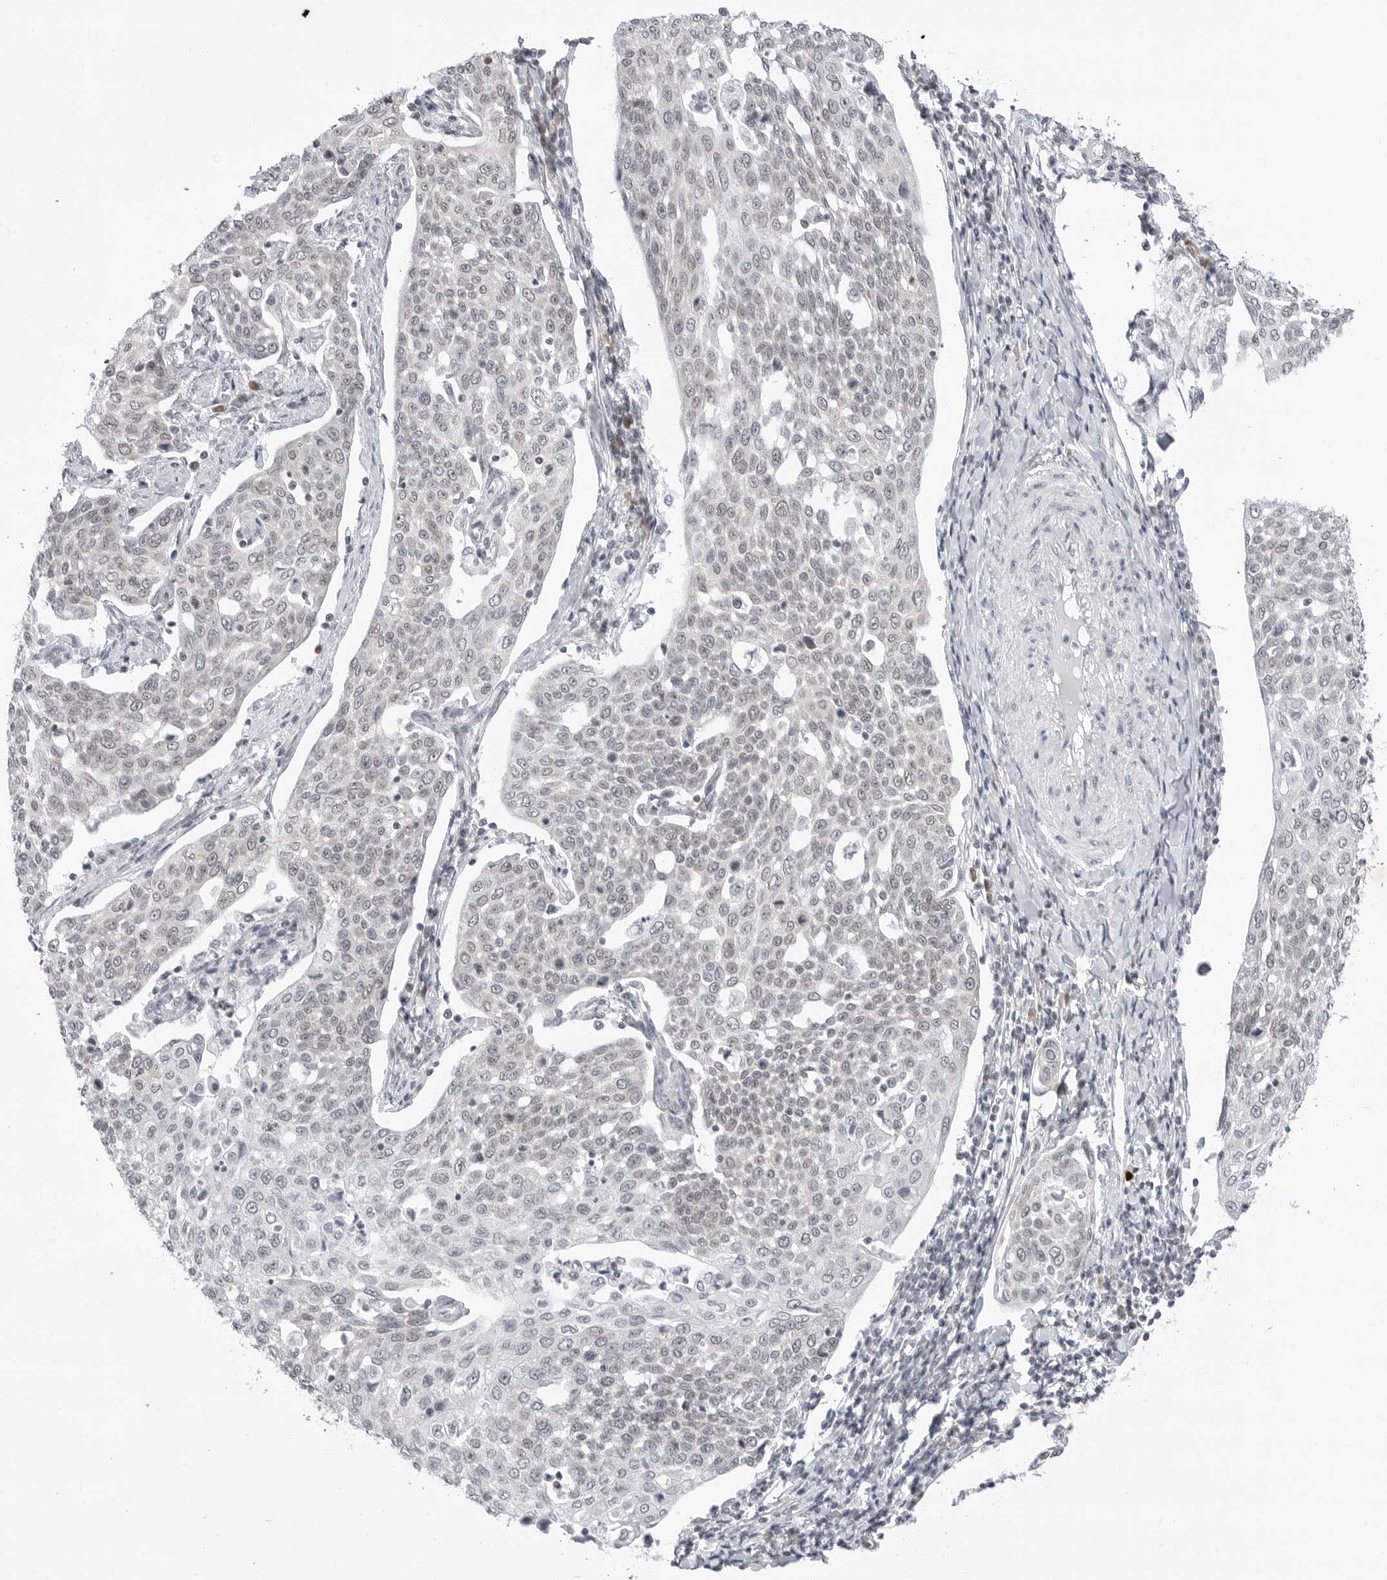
{"staining": {"intensity": "negative", "quantity": "none", "location": "none"}, "tissue": "cervical cancer", "cell_type": "Tumor cells", "image_type": "cancer", "snomed": [{"axis": "morphology", "description": "Squamous cell carcinoma, NOS"}, {"axis": "topography", "description": "Cervix"}], "caption": "An immunohistochemistry (IHC) photomicrograph of cervical cancer (squamous cell carcinoma) is shown. There is no staining in tumor cells of cervical cancer (squamous cell carcinoma). (DAB immunohistochemistry (IHC), high magnification).", "gene": "PPP2R5C", "patient": {"sex": "female", "age": 34}}